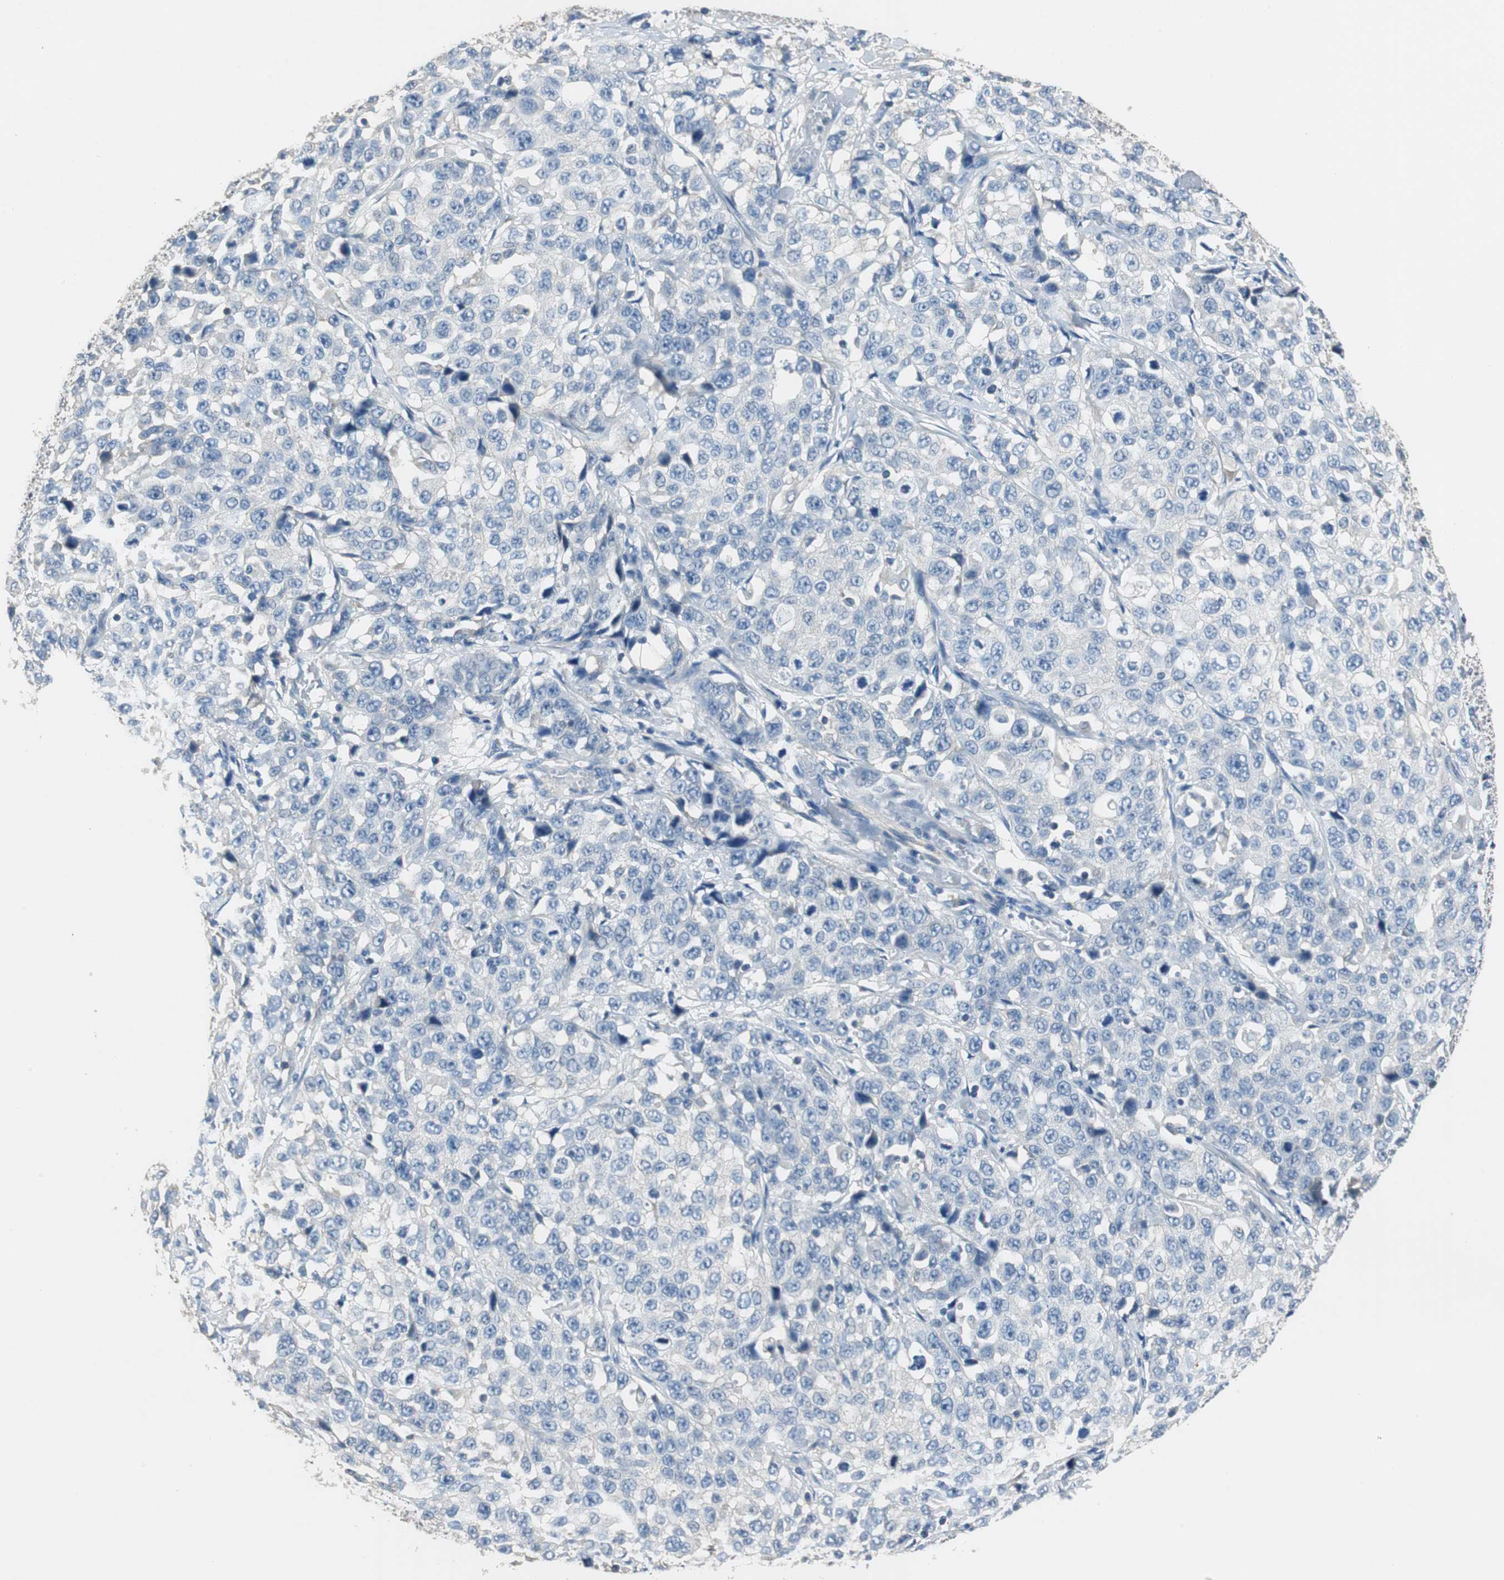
{"staining": {"intensity": "negative", "quantity": "none", "location": "none"}, "tissue": "stomach cancer", "cell_type": "Tumor cells", "image_type": "cancer", "snomed": [{"axis": "morphology", "description": "Normal tissue, NOS"}, {"axis": "morphology", "description": "Adenocarcinoma, NOS"}, {"axis": "topography", "description": "Stomach"}], "caption": "Immunohistochemistry (IHC) histopathology image of human stomach cancer (adenocarcinoma) stained for a protein (brown), which demonstrates no positivity in tumor cells. (Brightfield microscopy of DAB immunohistochemistry (IHC) at high magnification).", "gene": "PRKCA", "patient": {"sex": "male", "age": 48}}